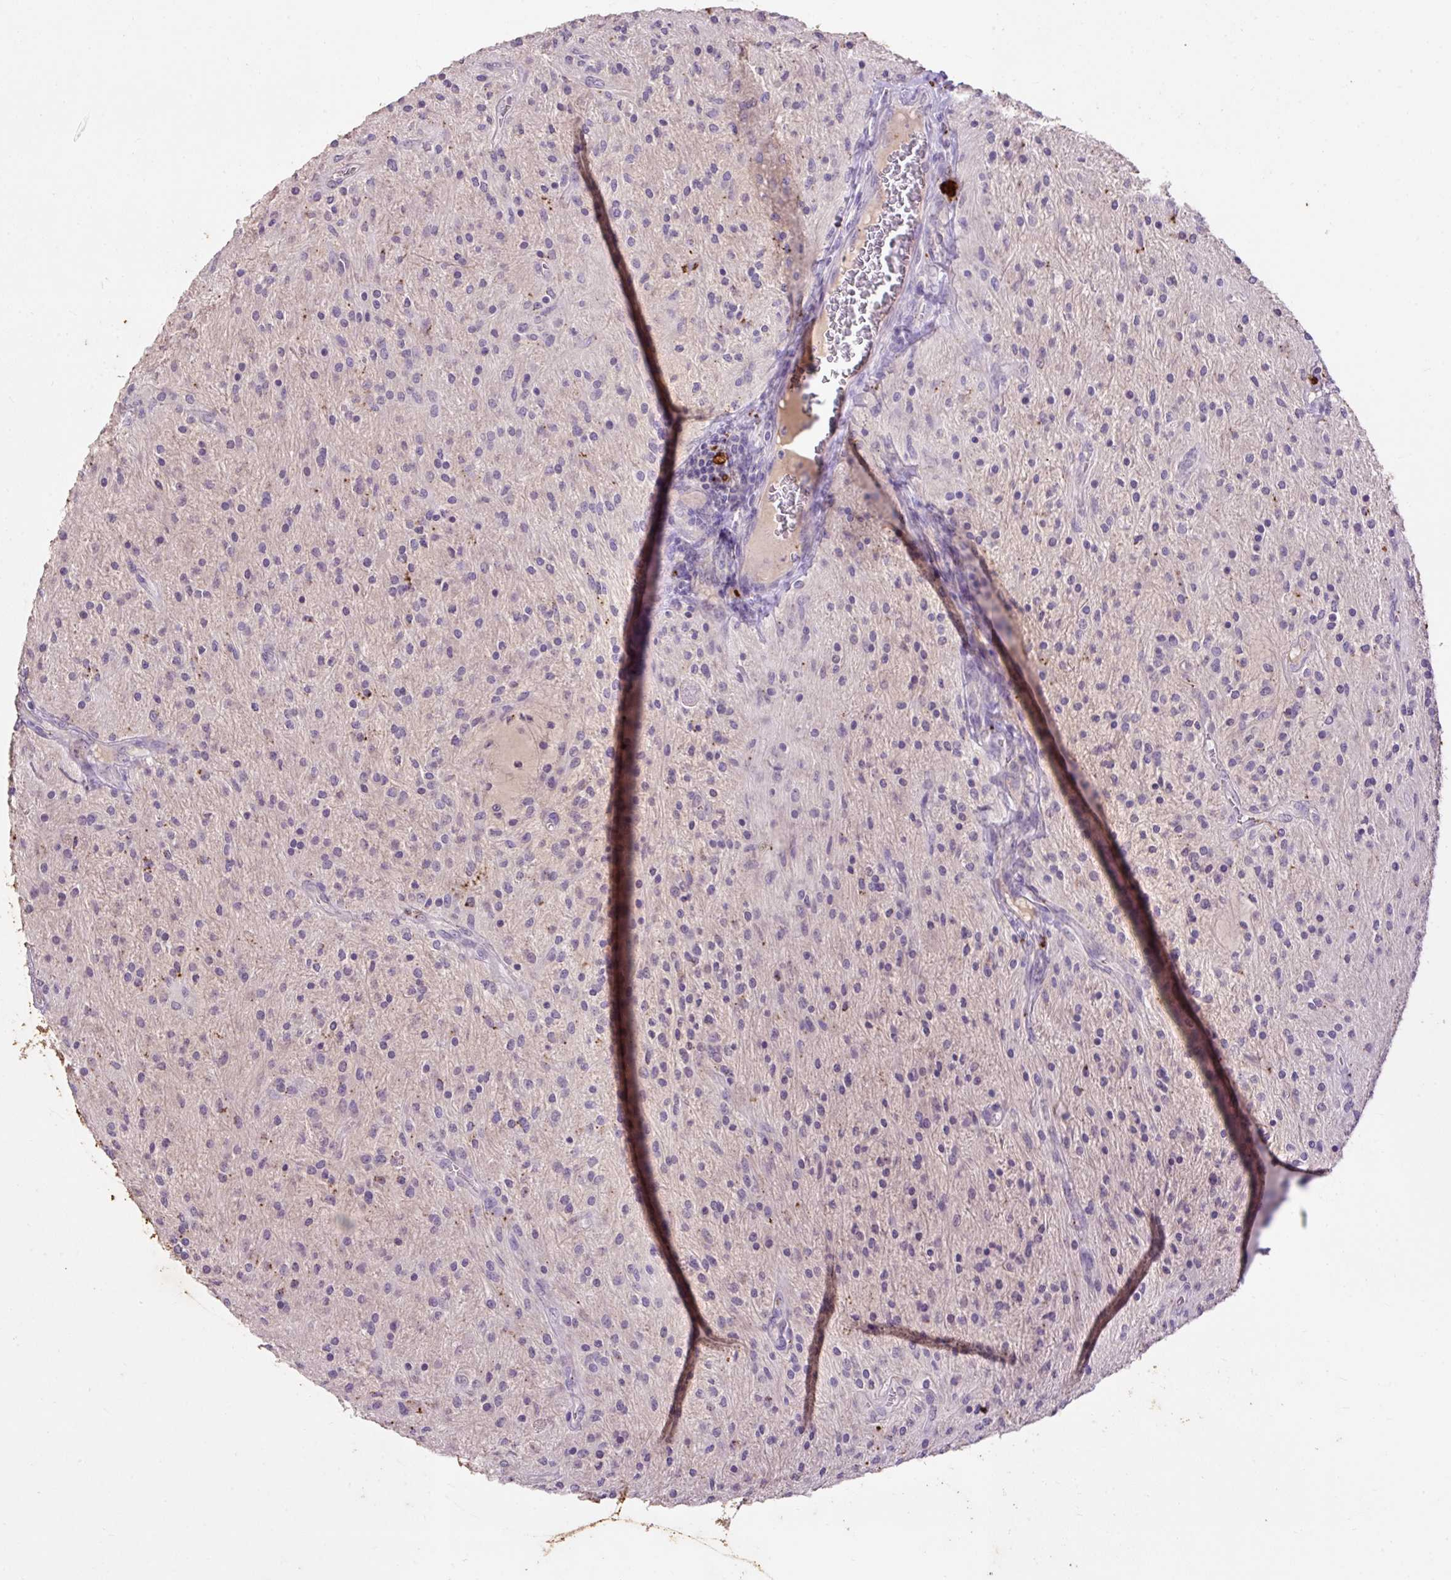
{"staining": {"intensity": "negative", "quantity": "none", "location": "none"}, "tissue": "glioma", "cell_type": "Tumor cells", "image_type": "cancer", "snomed": [{"axis": "morphology", "description": "Glioma, malignant, Low grade"}, {"axis": "topography", "description": "Cerebellum"}], "caption": "A micrograph of human glioma is negative for staining in tumor cells. The staining was performed using DAB (3,3'-diaminobenzidine) to visualize the protein expression in brown, while the nuclei were stained in blue with hematoxylin (Magnification: 20x).", "gene": "LRTM2", "patient": {"sex": "female", "age": 14}}